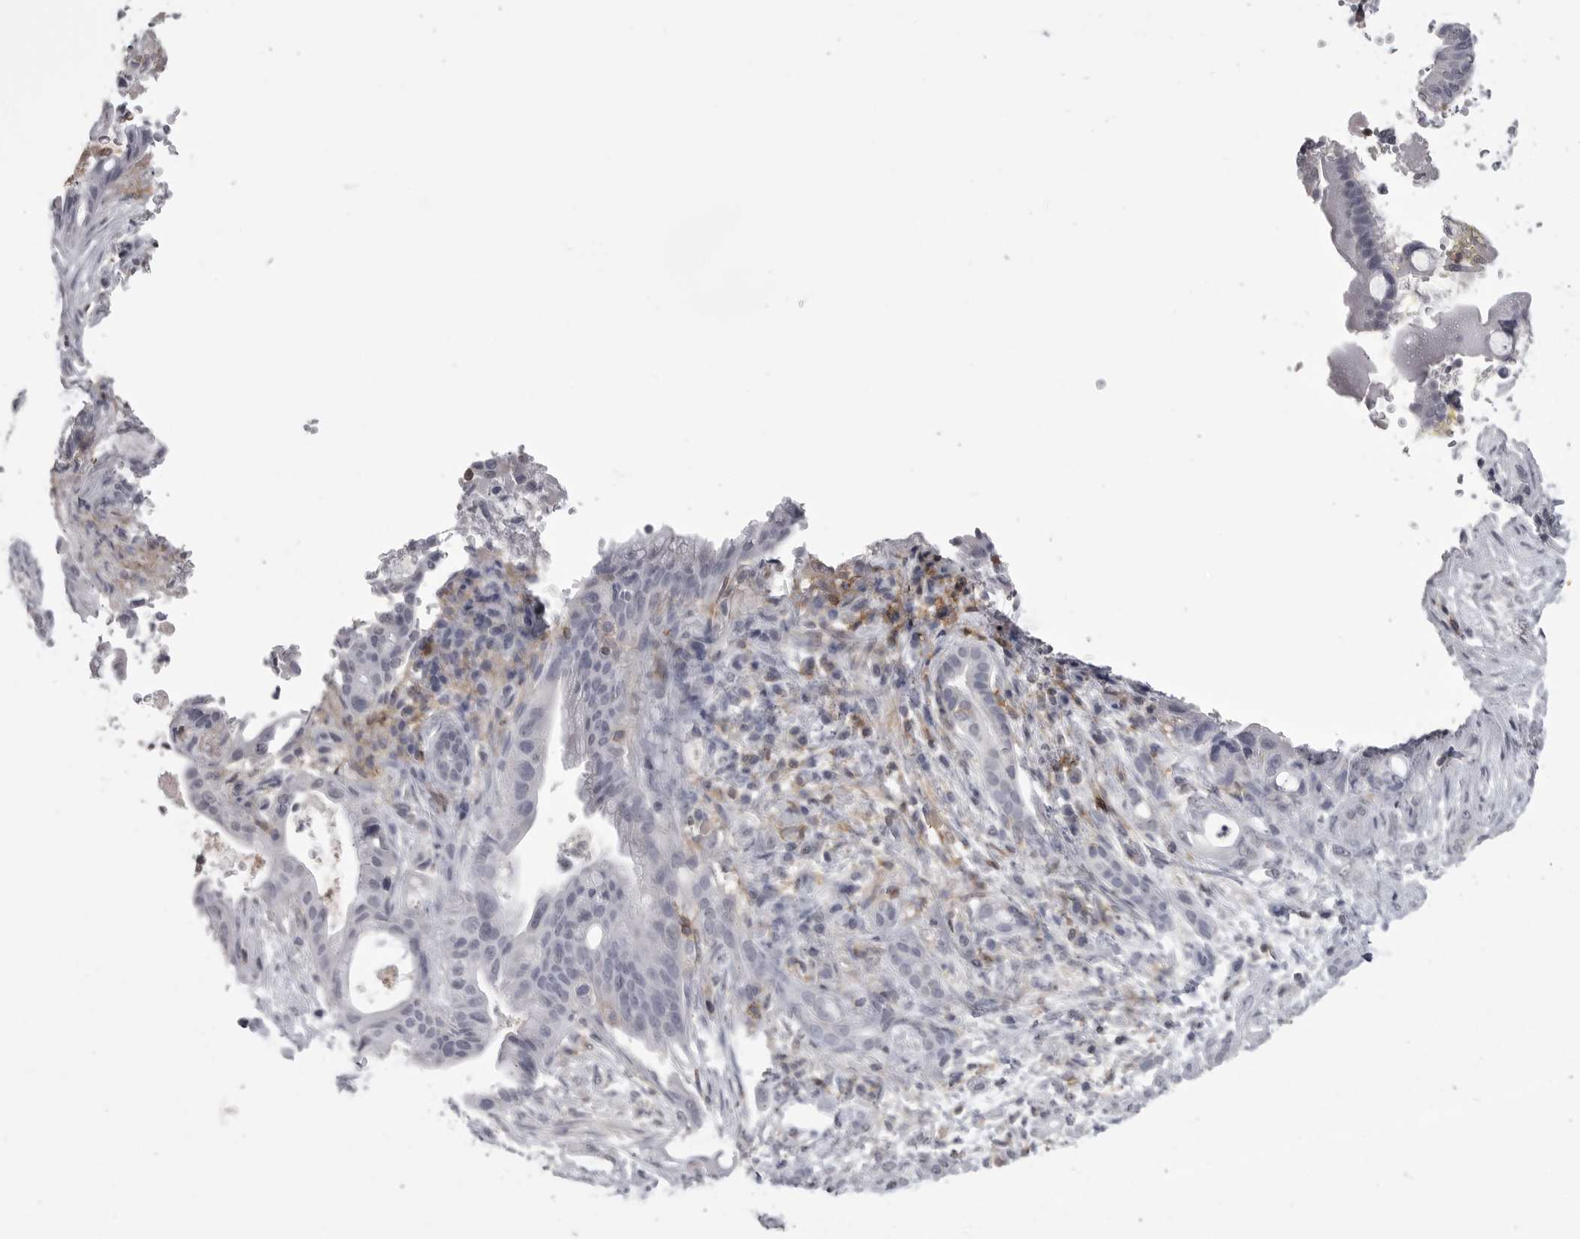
{"staining": {"intensity": "negative", "quantity": "none", "location": "none"}, "tissue": "pancreatic cancer", "cell_type": "Tumor cells", "image_type": "cancer", "snomed": [{"axis": "morphology", "description": "Adenocarcinoma, NOS"}, {"axis": "topography", "description": "Pancreas"}], "caption": "An image of human adenocarcinoma (pancreatic) is negative for staining in tumor cells. (DAB (3,3'-diaminobenzidine) IHC with hematoxylin counter stain).", "gene": "ITGAL", "patient": {"sex": "male", "age": 58}}